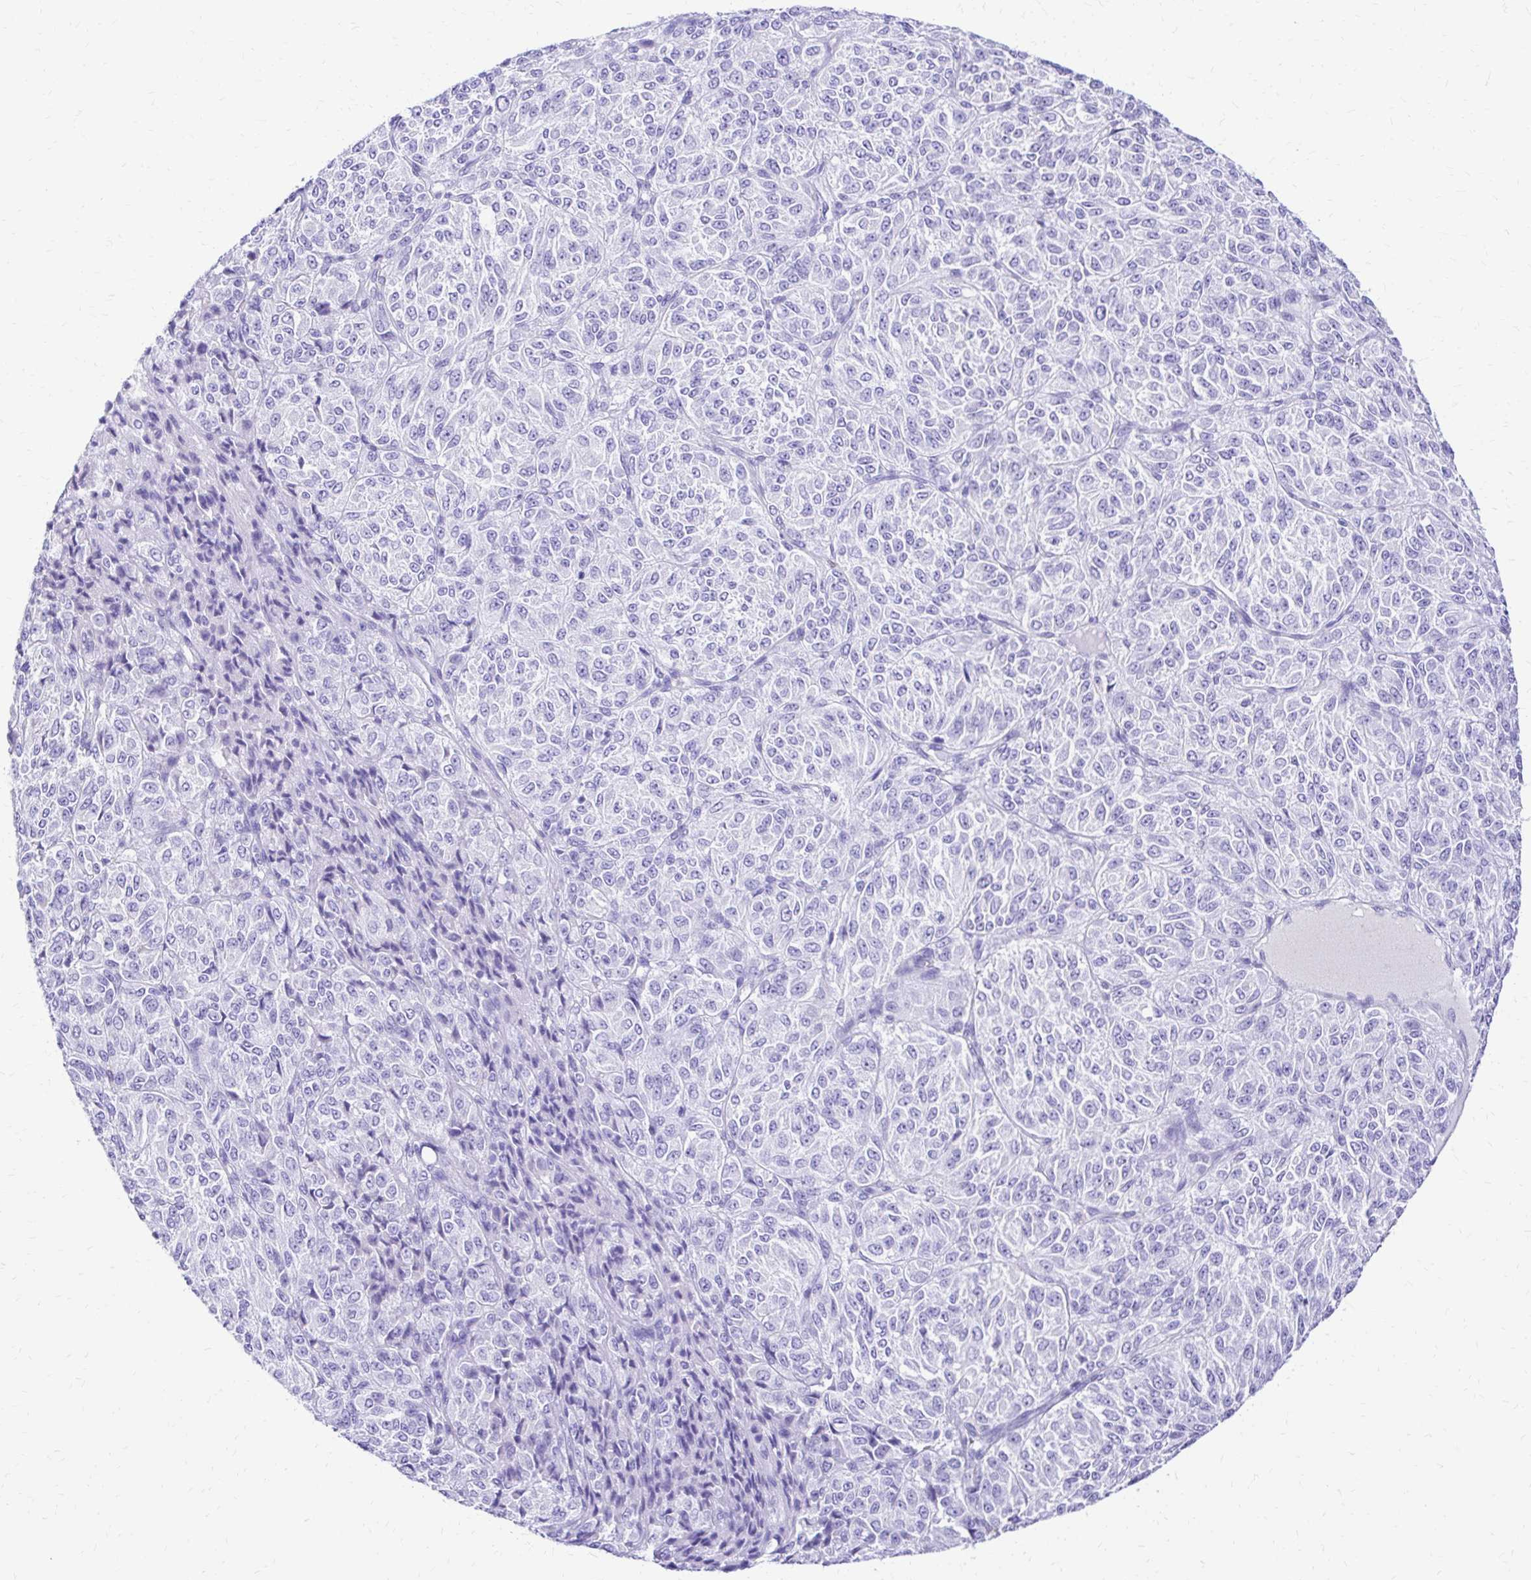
{"staining": {"intensity": "negative", "quantity": "none", "location": "none"}, "tissue": "melanoma", "cell_type": "Tumor cells", "image_type": "cancer", "snomed": [{"axis": "morphology", "description": "Malignant melanoma, Metastatic site"}, {"axis": "topography", "description": "Brain"}], "caption": "Malignant melanoma (metastatic site) was stained to show a protein in brown. There is no significant expression in tumor cells.", "gene": "S100G", "patient": {"sex": "female", "age": 56}}